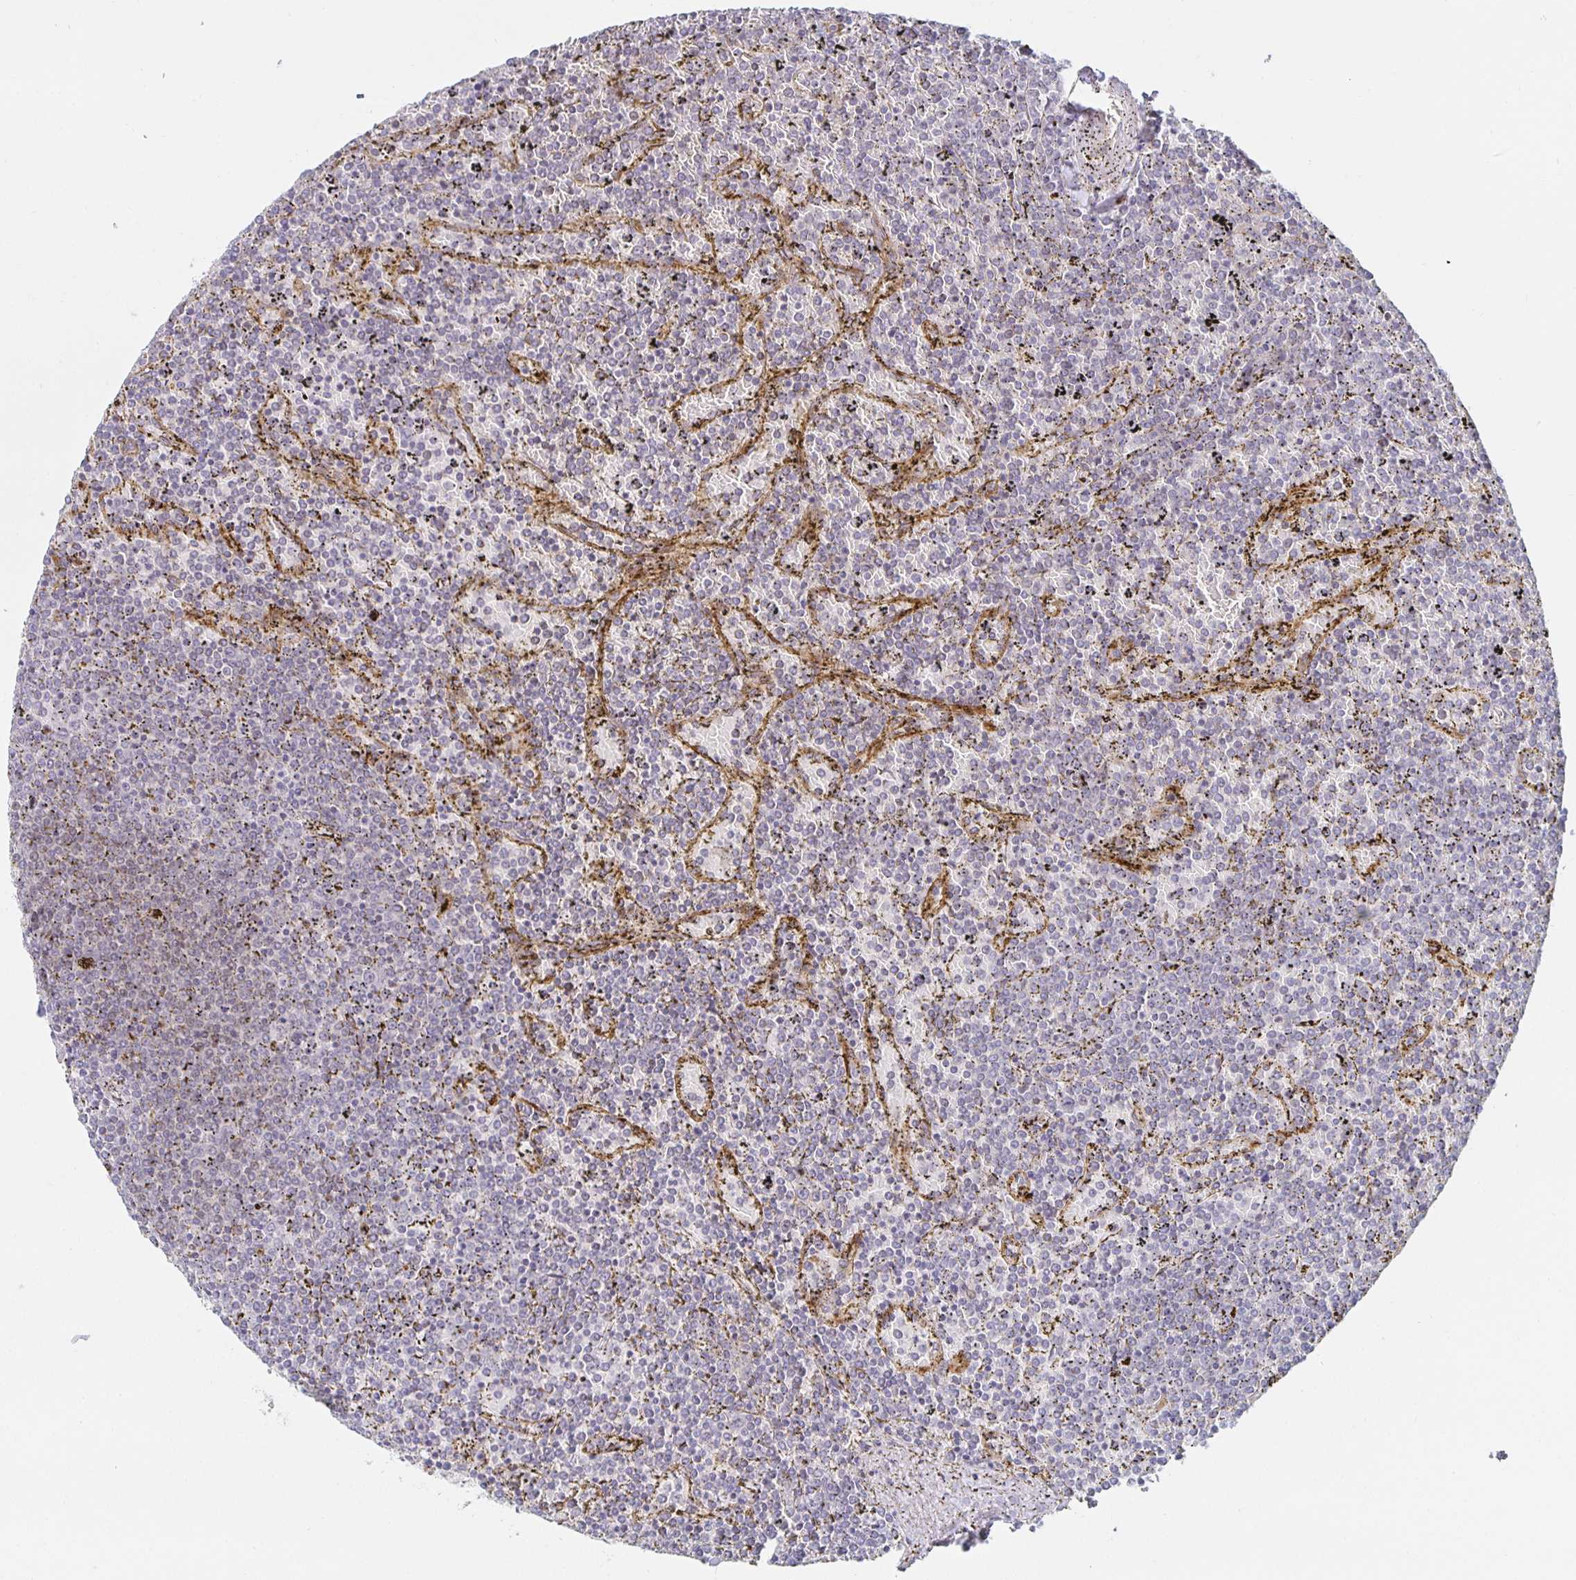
{"staining": {"intensity": "negative", "quantity": "none", "location": "none"}, "tissue": "lymphoma", "cell_type": "Tumor cells", "image_type": "cancer", "snomed": [{"axis": "morphology", "description": "Malignant lymphoma, non-Hodgkin's type, Low grade"}, {"axis": "topography", "description": "Spleen"}], "caption": "The micrograph reveals no significant expression in tumor cells of lymphoma.", "gene": "S100G", "patient": {"sex": "female", "age": 77}}